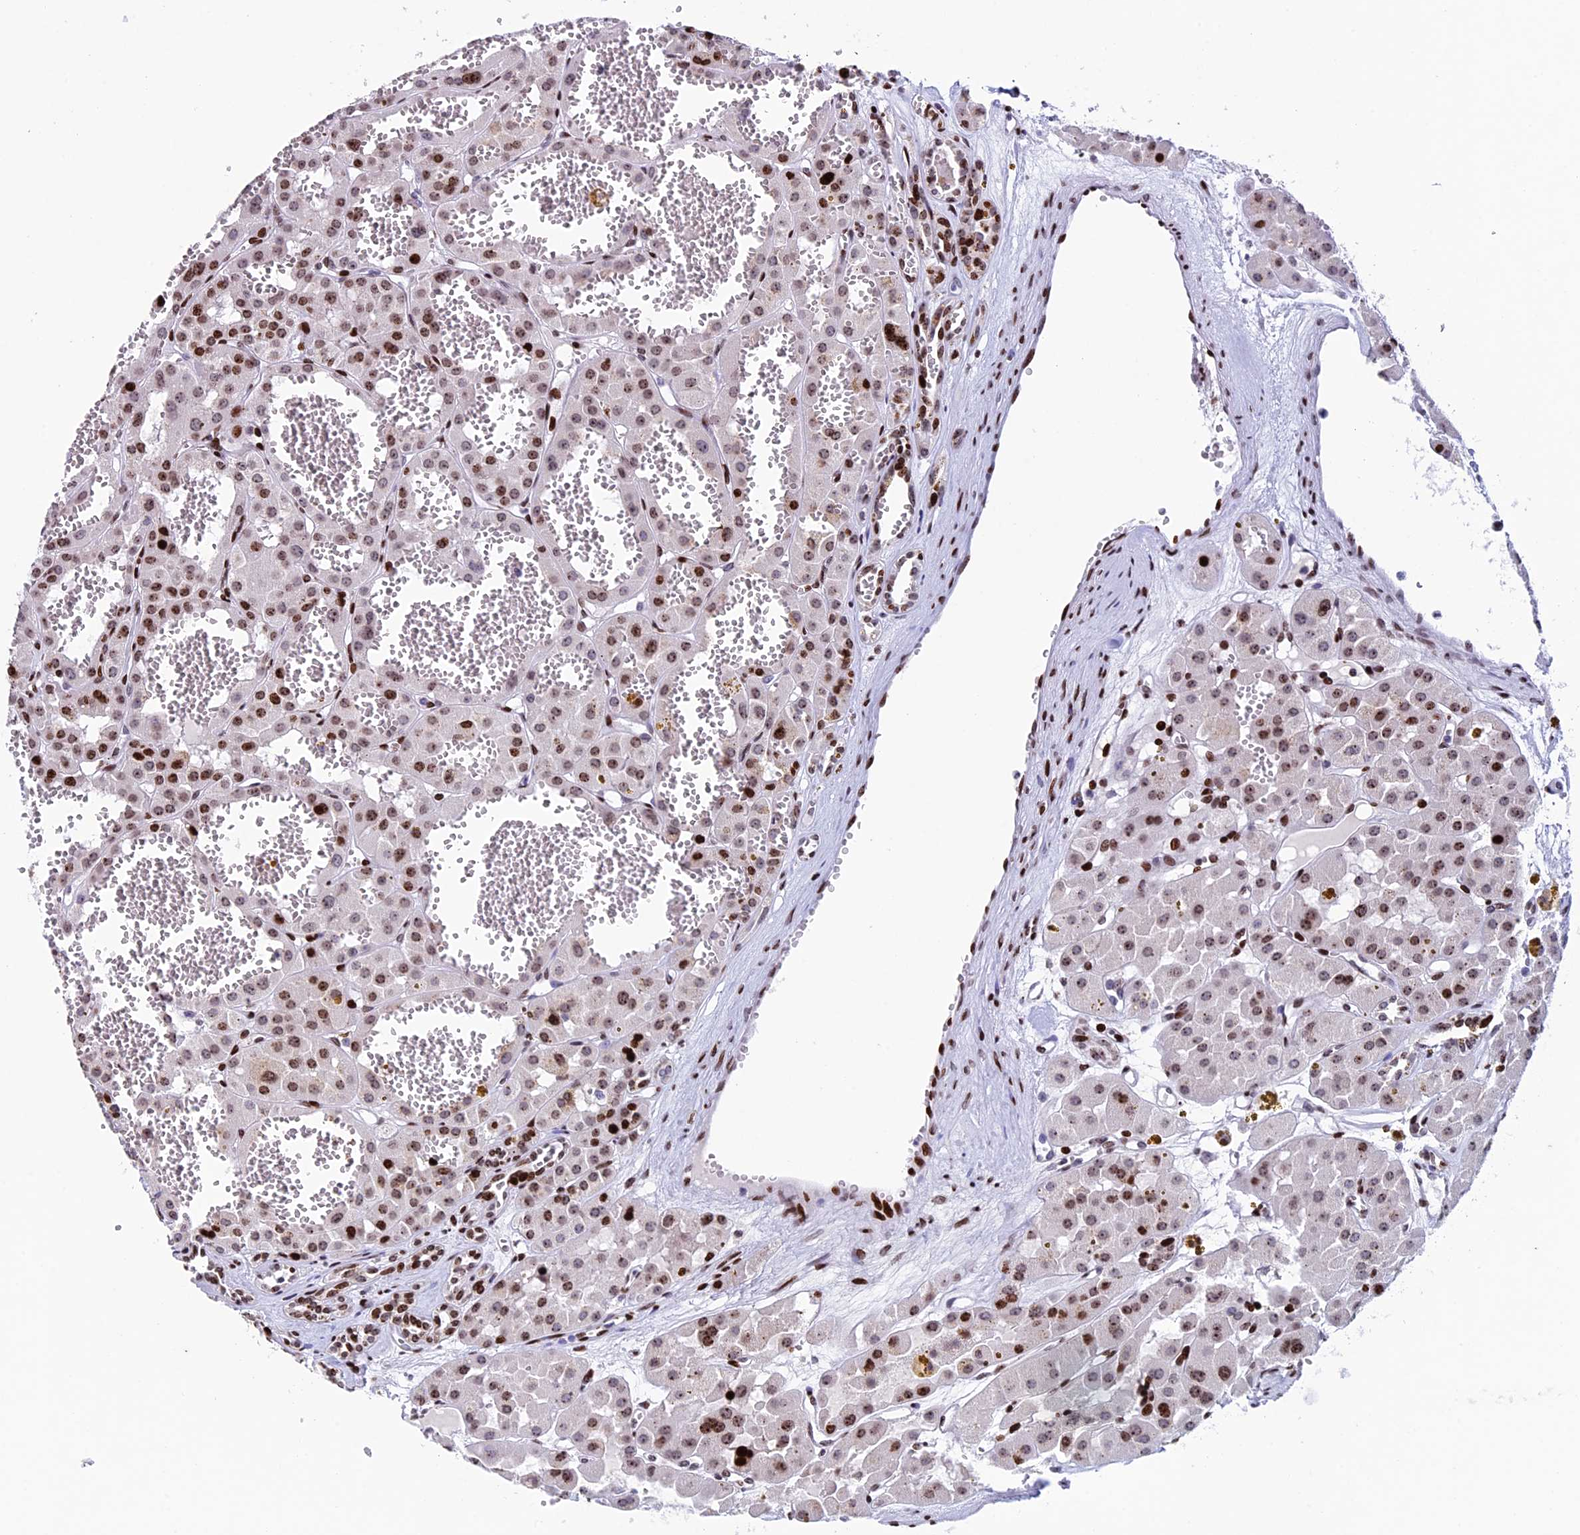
{"staining": {"intensity": "strong", "quantity": "25%-75%", "location": "nuclear"}, "tissue": "renal cancer", "cell_type": "Tumor cells", "image_type": "cancer", "snomed": [{"axis": "morphology", "description": "Carcinoma, NOS"}, {"axis": "topography", "description": "Kidney"}], "caption": "DAB (3,3'-diaminobenzidine) immunohistochemical staining of renal cancer exhibits strong nuclear protein expression in about 25%-75% of tumor cells.", "gene": "BTBD3", "patient": {"sex": "female", "age": 75}}